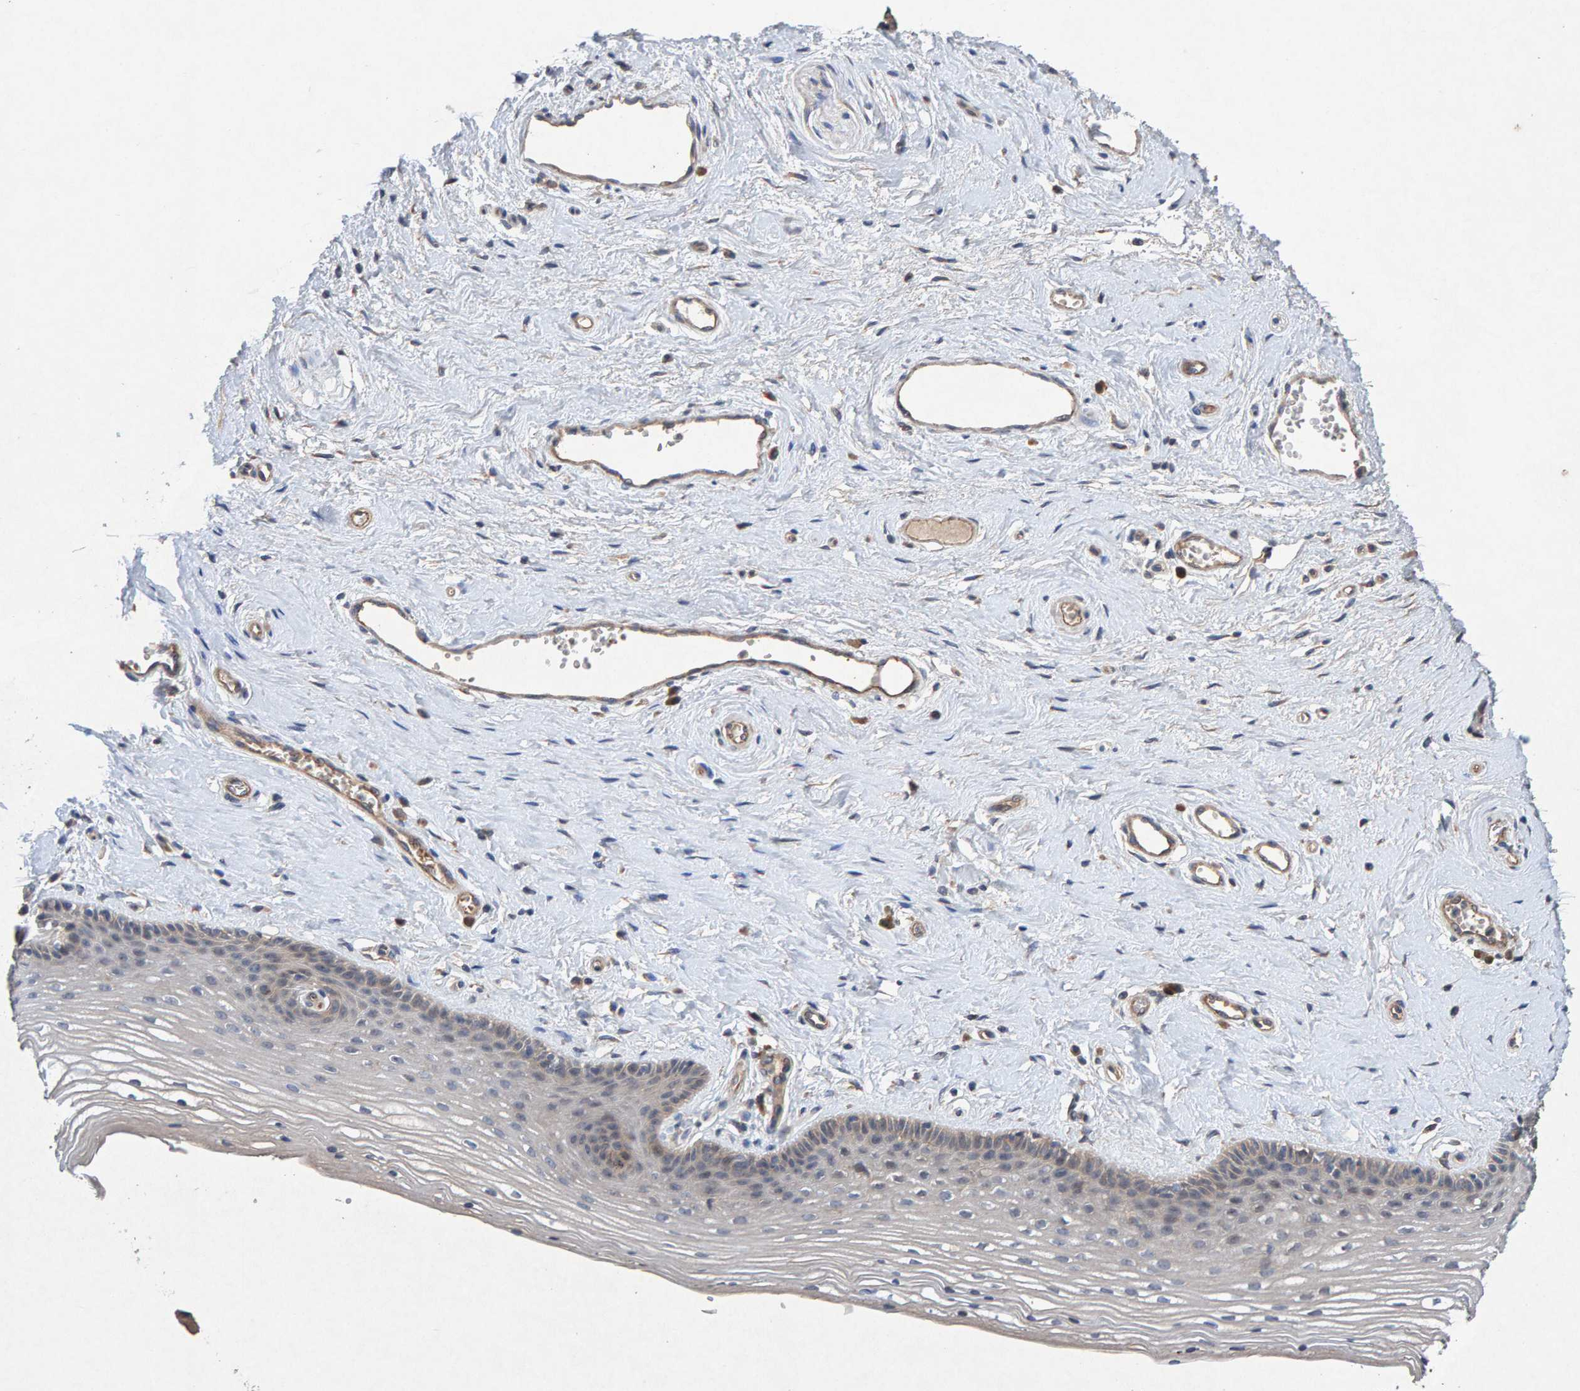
{"staining": {"intensity": "weak", "quantity": "<25%", "location": "cytoplasmic/membranous"}, "tissue": "vagina", "cell_type": "Squamous epithelial cells", "image_type": "normal", "snomed": [{"axis": "morphology", "description": "Normal tissue, NOS"}, {"axis": "topography", "description": "Vagina"}], "caption": "Human vagina stained for a protein using immunohistochemistry exhibits no staining in squamous epithelial cells.", "gene": "EFR3A", "patient": {"sex": "female", "age": 46}}